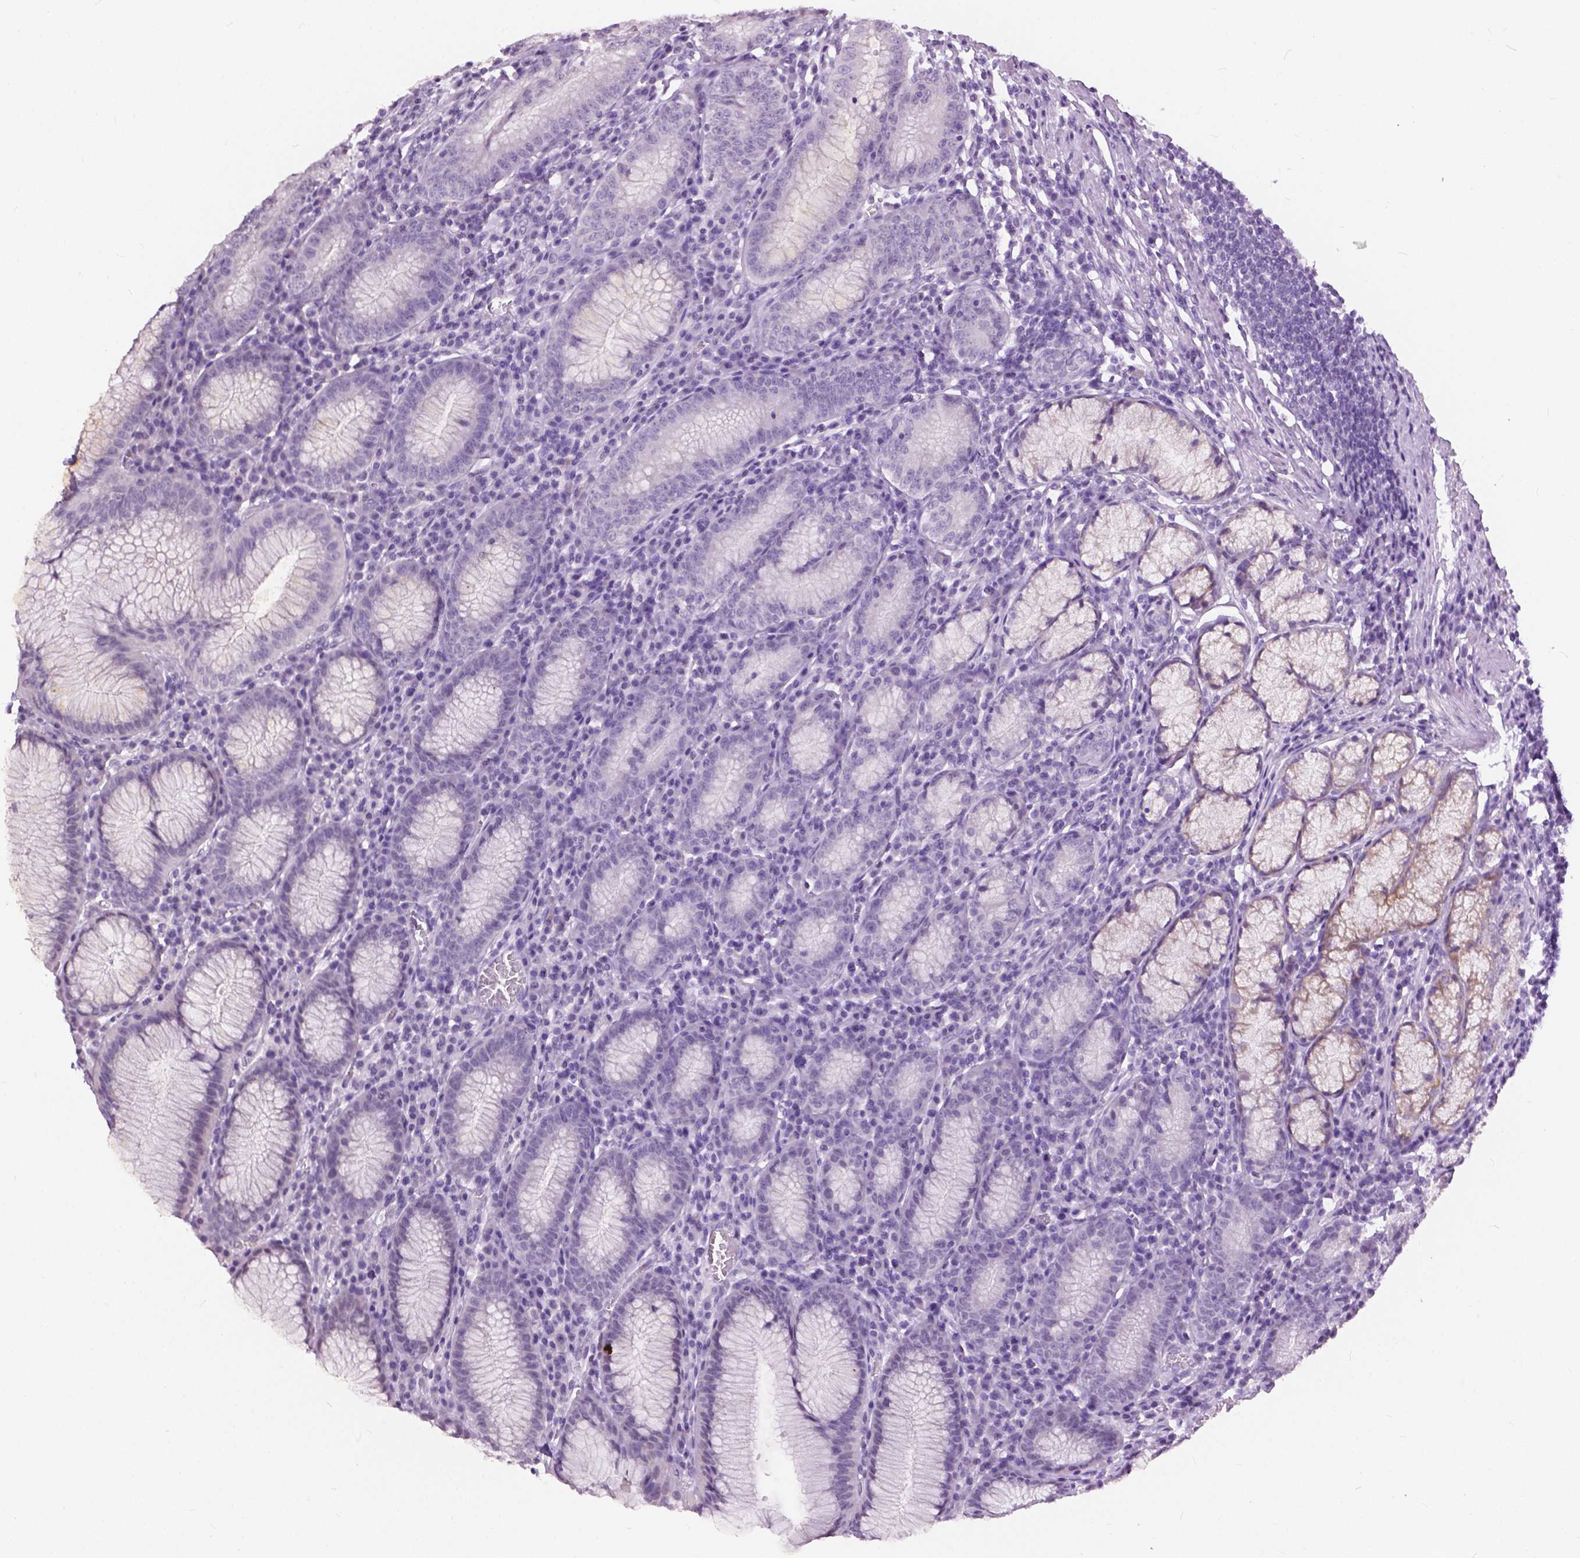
{"staining": {"intensity": "weak", "quantity": "<25%", "location": "cytoplasmic/membranous"}, "tissue": "stomach", "cell_type": "Glandular cells", "image_type": "normal", "snomed": [{"axis": "morphology", "description": "Normal tissue, NOS"}, {"axis": "topography", "description": "Stomach"}], "caption": "A high-resolution histopathology image shows immunohistochemistry staining of unremarkable stomach, which displays no significant expression in glandular cells. (DAB (3,3'-diaminobenzidine) IHC with hematoxylin counter stain).", "gene": "GPR37L1", "patient": {"sex": "male", "age": 55}}